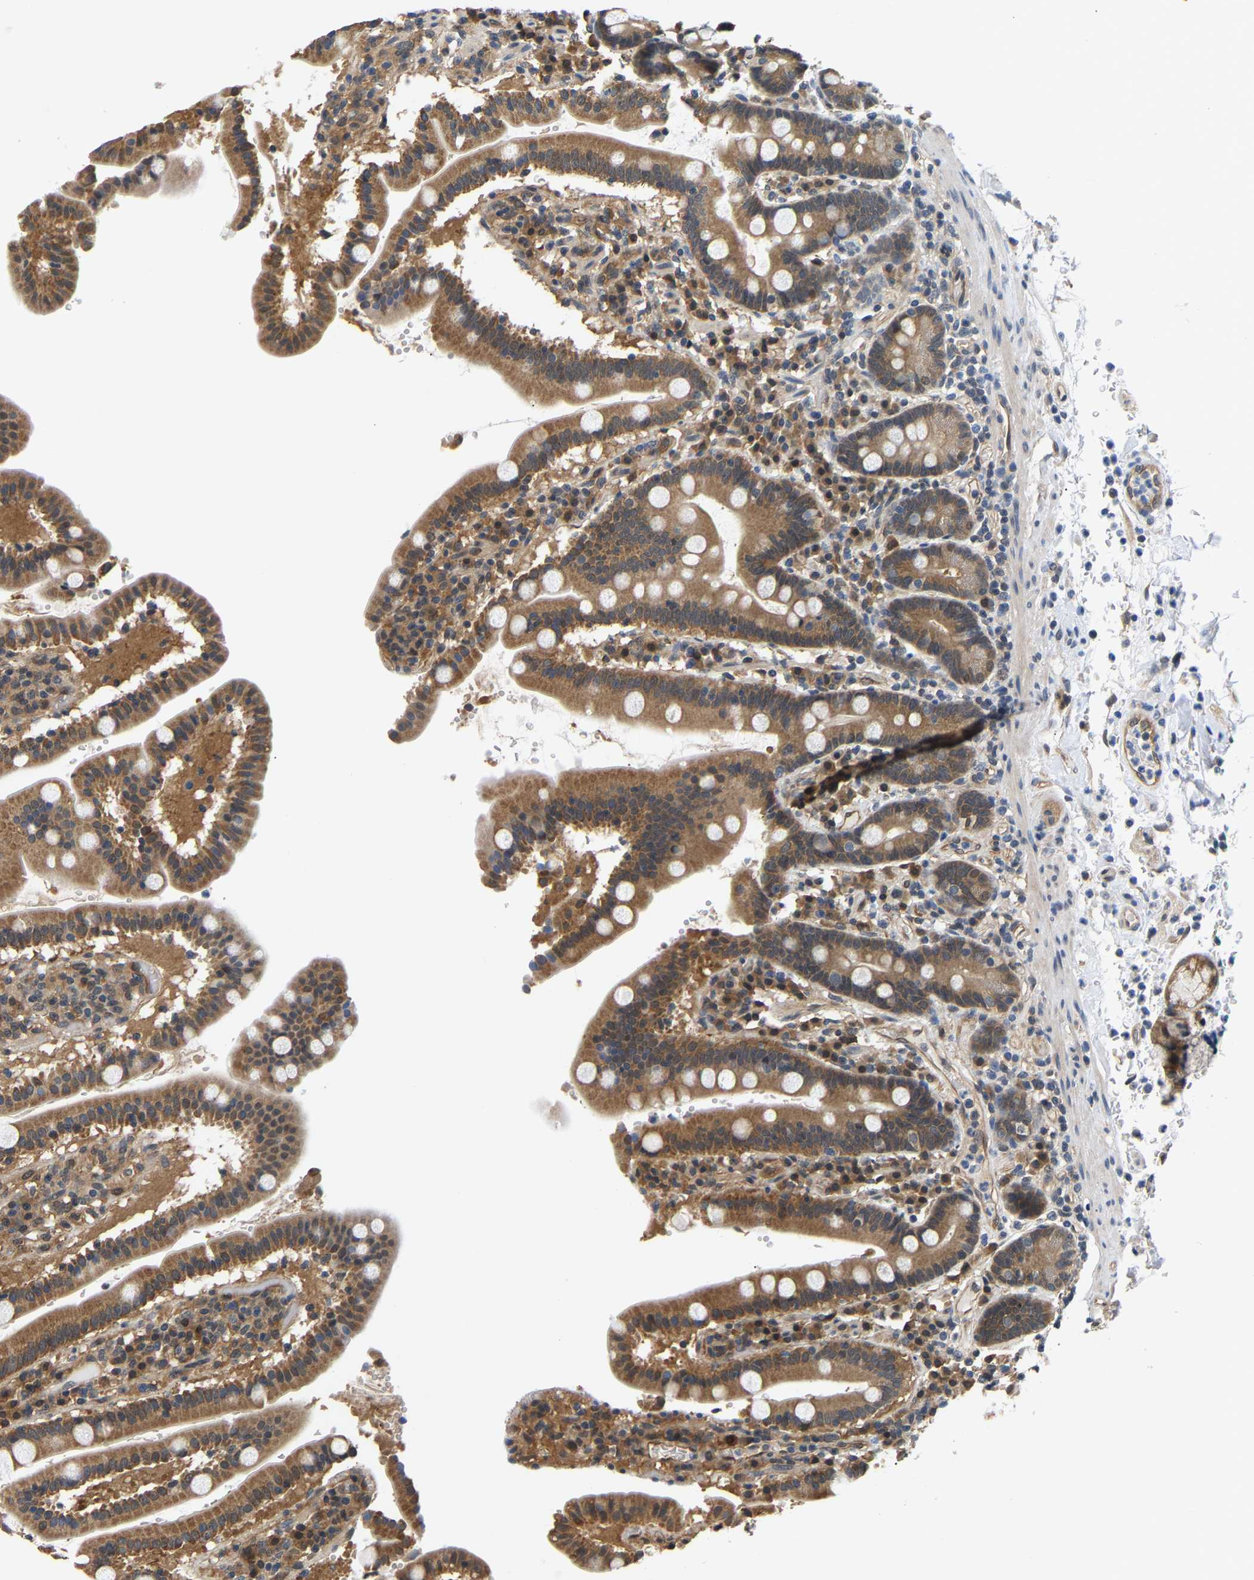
{"staining": {"intensity": "moderate", "quantity": ">75%", "location": "cytoplasmic/membranous"}, "tissue": "duodenum", "cell_type": "Glandular cells", "image_type": "normal", "snomed": [{"axis": "morphology", "description": "Normal tissue, NOS"}, {"axis": "topography", "description": "Small intestine, NOS"}], "caption": "This is an image of IHC staining of normal duodenum, which shows moderate expression in the cytoplasmic/membranous of glandular cells.", "gene": "ARHGEF12", "patient": {"sex": "female", "age": 71}}